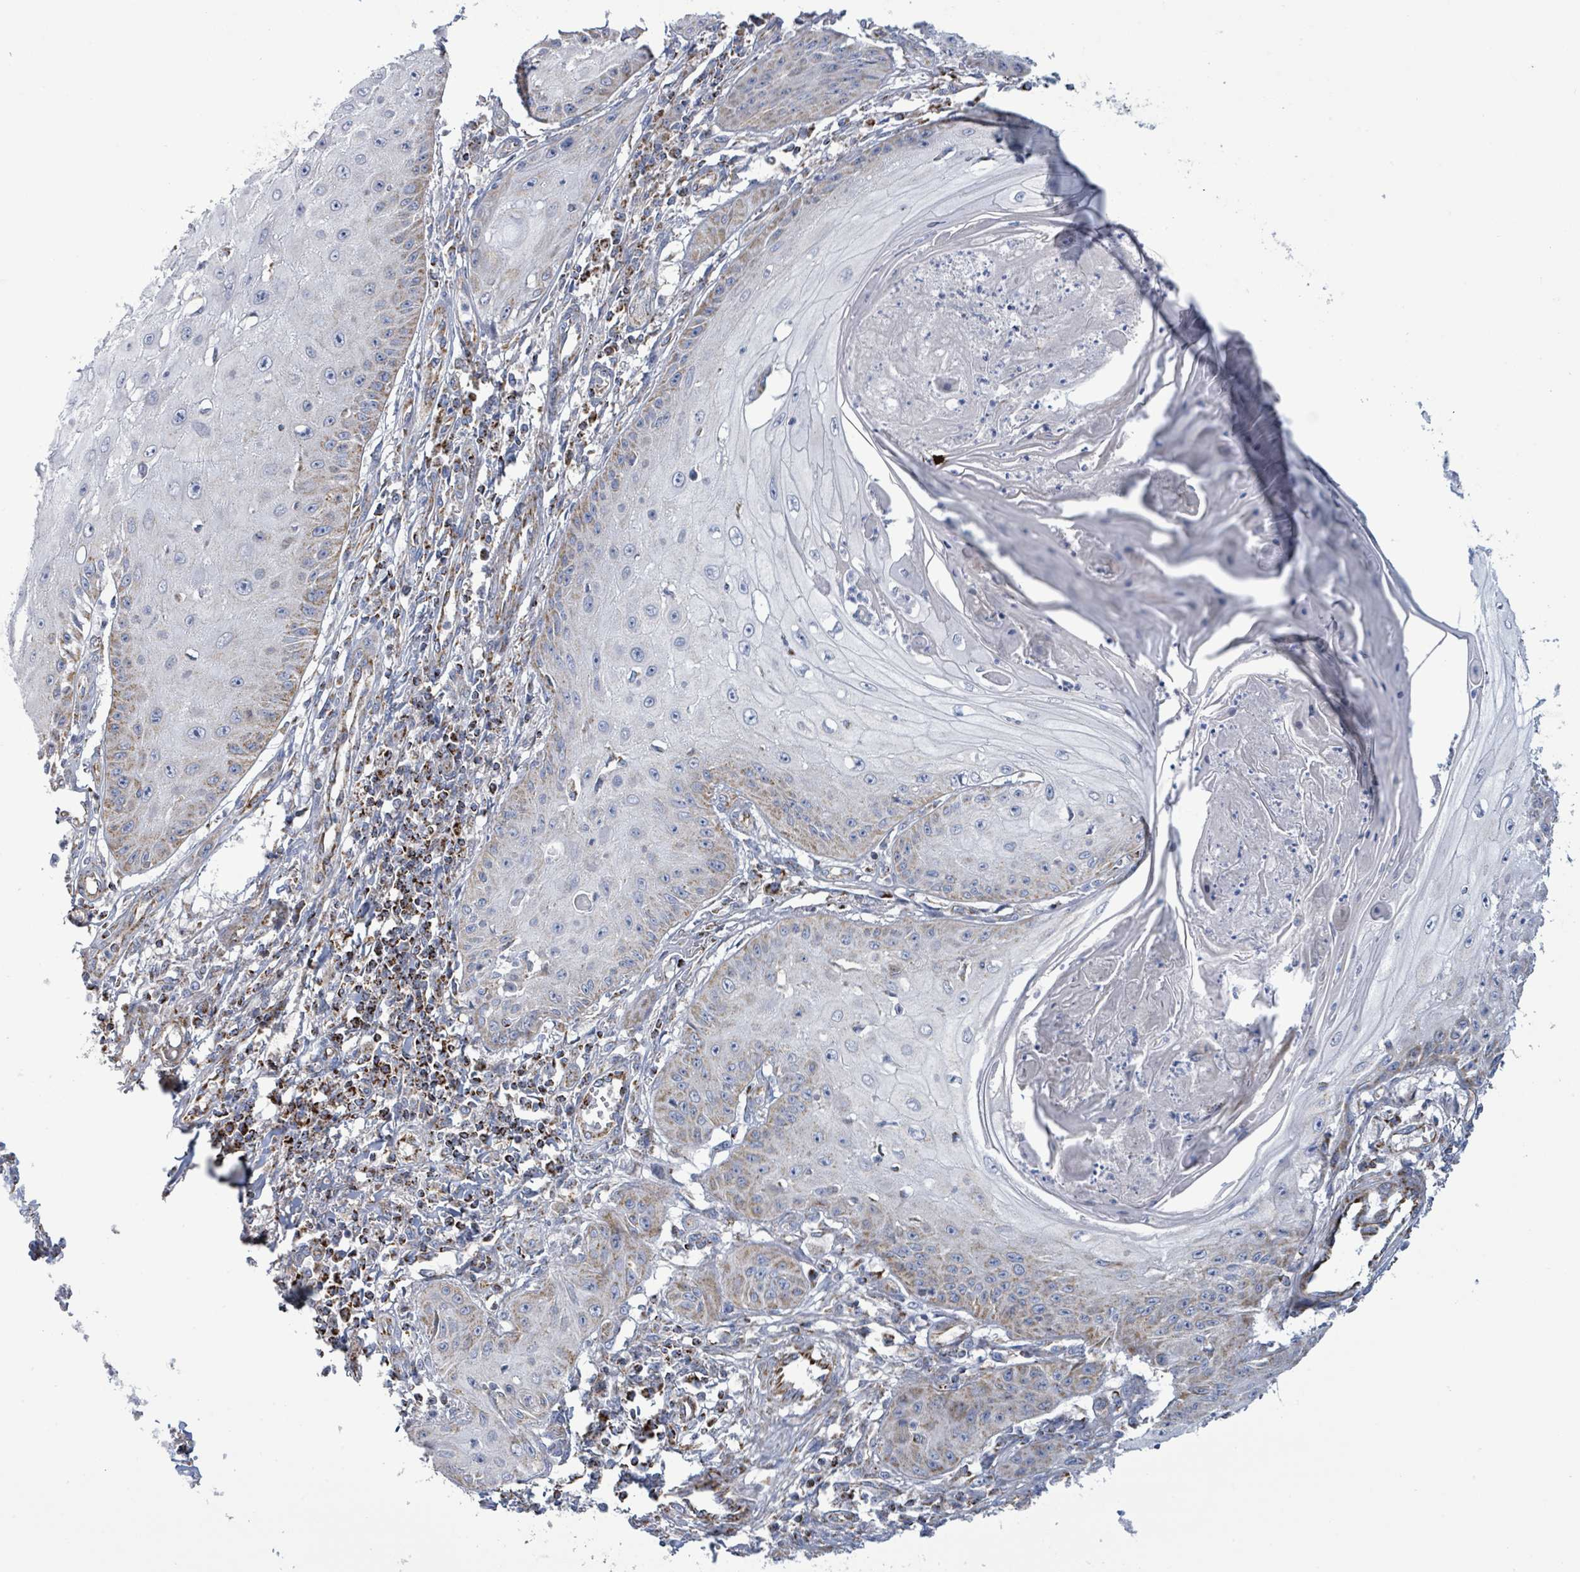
{"staining": {"intensity": "weak", "quantity": "25%-75%", "location": "cytoplasmic/membranous"}, "tissue": "skin cancer", "cell_type": "Tumor cells", "image_type": "cancer", "snomed": [{"axis": "morphology", "description": "Squamous cell carcinoma, NOS"}, {"axis": "topography", "description": "Skin"}], "caption": "A high-resolution histopathology image shows immunohistochemistry (IHC) staining of skin cancer (squamous cell carcinoma), which reveals weak cytoplasmic/membranous expression in approximately 25%-75% of tumor cells. The staining is performed using DAB brown chromogen to label protein expression. The nuclei are counter-stained blue using hematoxylin.", "gene": "SUCLG2", "patient": {"sex": "male", "age": 70}}